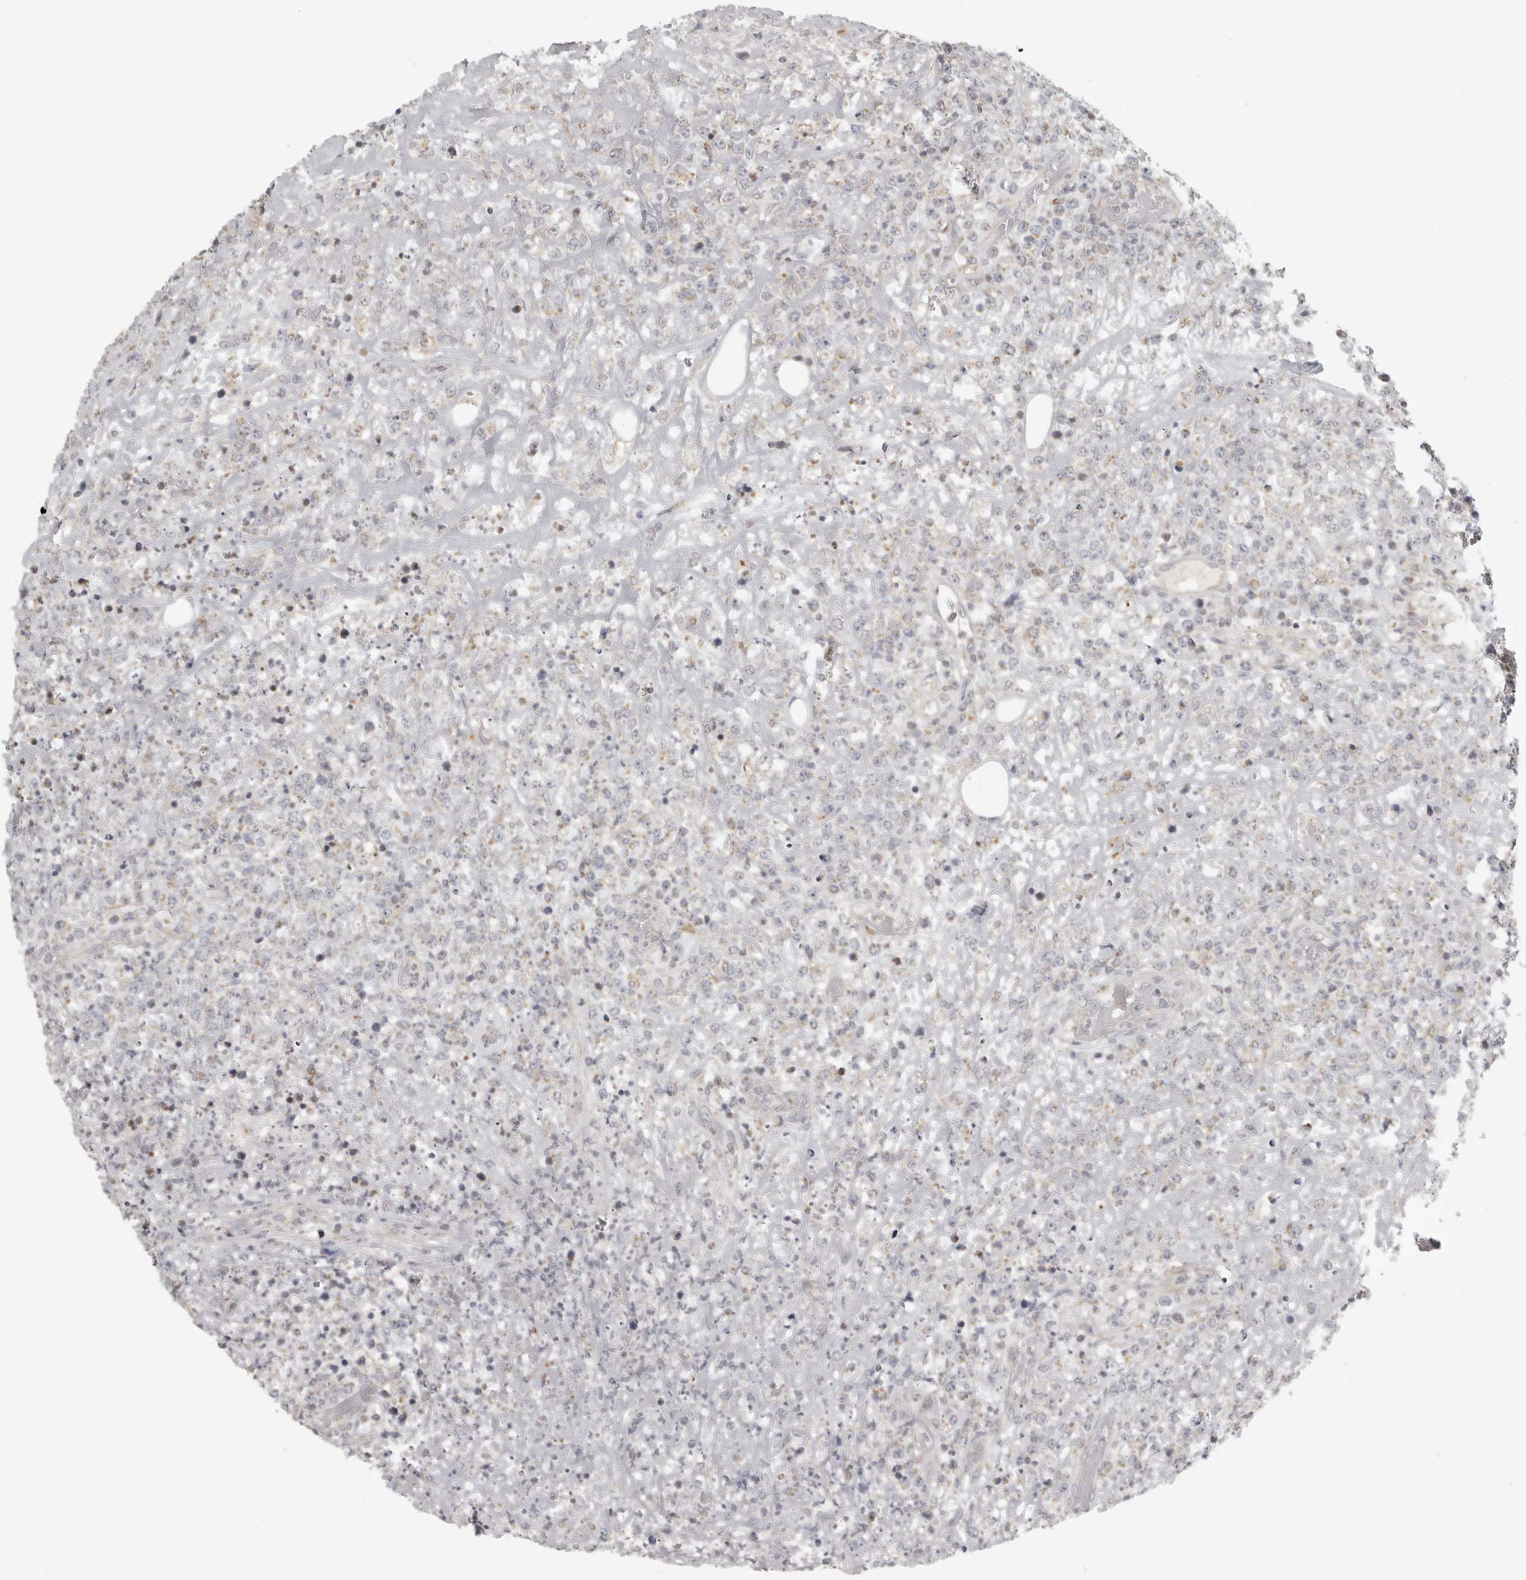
{"staining": {"intensity": "weak", "quantity": "<25%", "location": "cytoplasmic/membranous"}, "tissue": "lymphoma", "cell_type": "Tumor cells", "image_type": "cancer", "snomed": [{"axis": "morphology", "description": "Malignant lymphoma, non-Hodgkin's type, High grade"}, {"axis": "topography", "description": "Colon"}], "caption": "Immunohistochemistry (IHC) of high-grade malignant lymphoma, non-Hodgkin's type reveals no staining in tumor cells.", "gene": "RXFP3", "patient": {"sex": "female", "age": 53}}